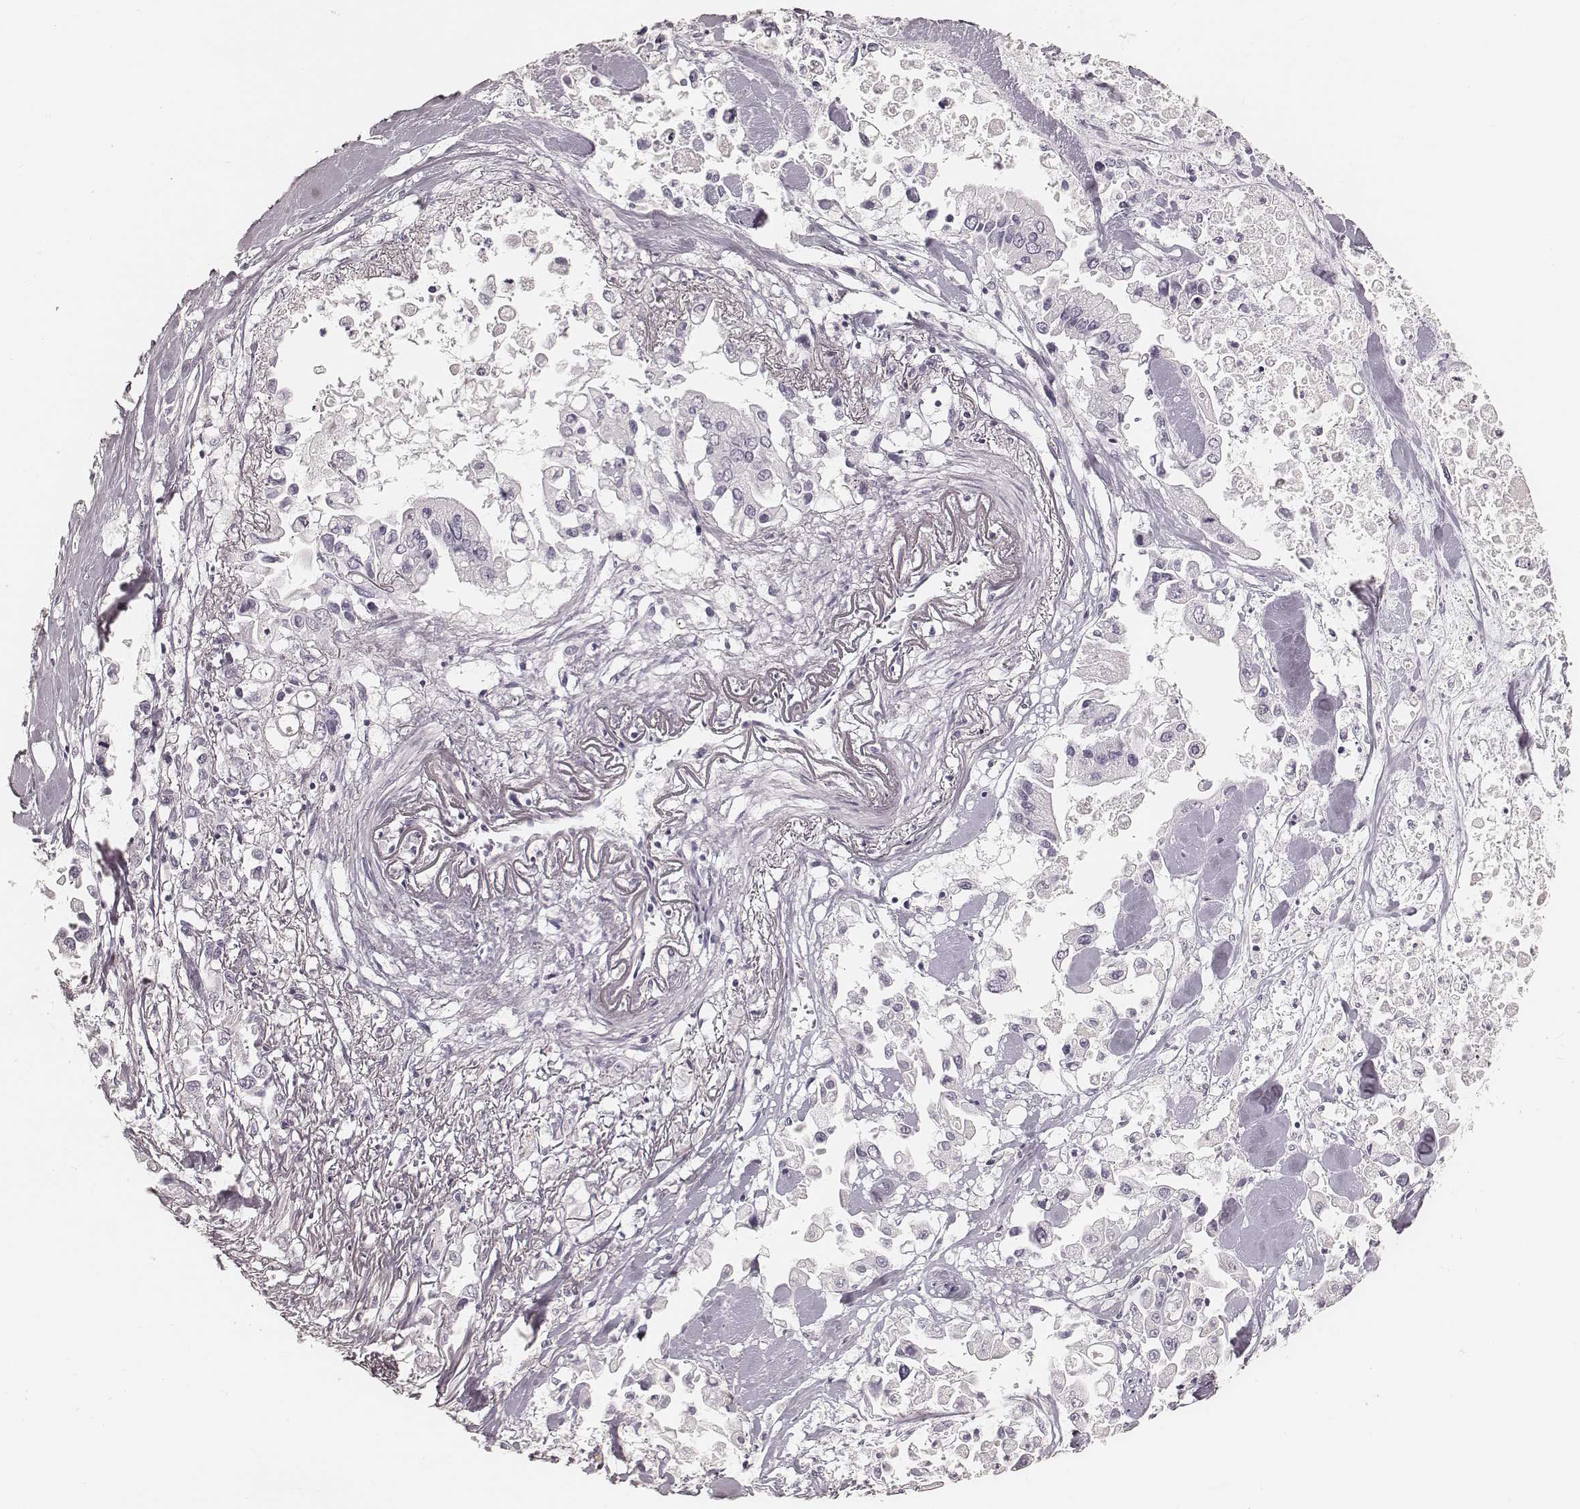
{"staining": {"intensity": "negative", "quantity": "none", "location": "none"}, "tissue": "pancreatic cancer", "cell_type": "Tumor cells", "image_type": "cancer", "snomed": [{"axis": "morphology", "description": "Adenocarcinoma, NOS"}, {"axis": "topography", "description": "Pancreas"}], "caption": "Immunohistochemistry histopathology image of pancreatic cancer stained for a protein (brown), which displays no positivity in tumor cells. Nuclei are stained in blue.", "gene": "TEX37", "patient": {"sex": "female", "age": 83}}